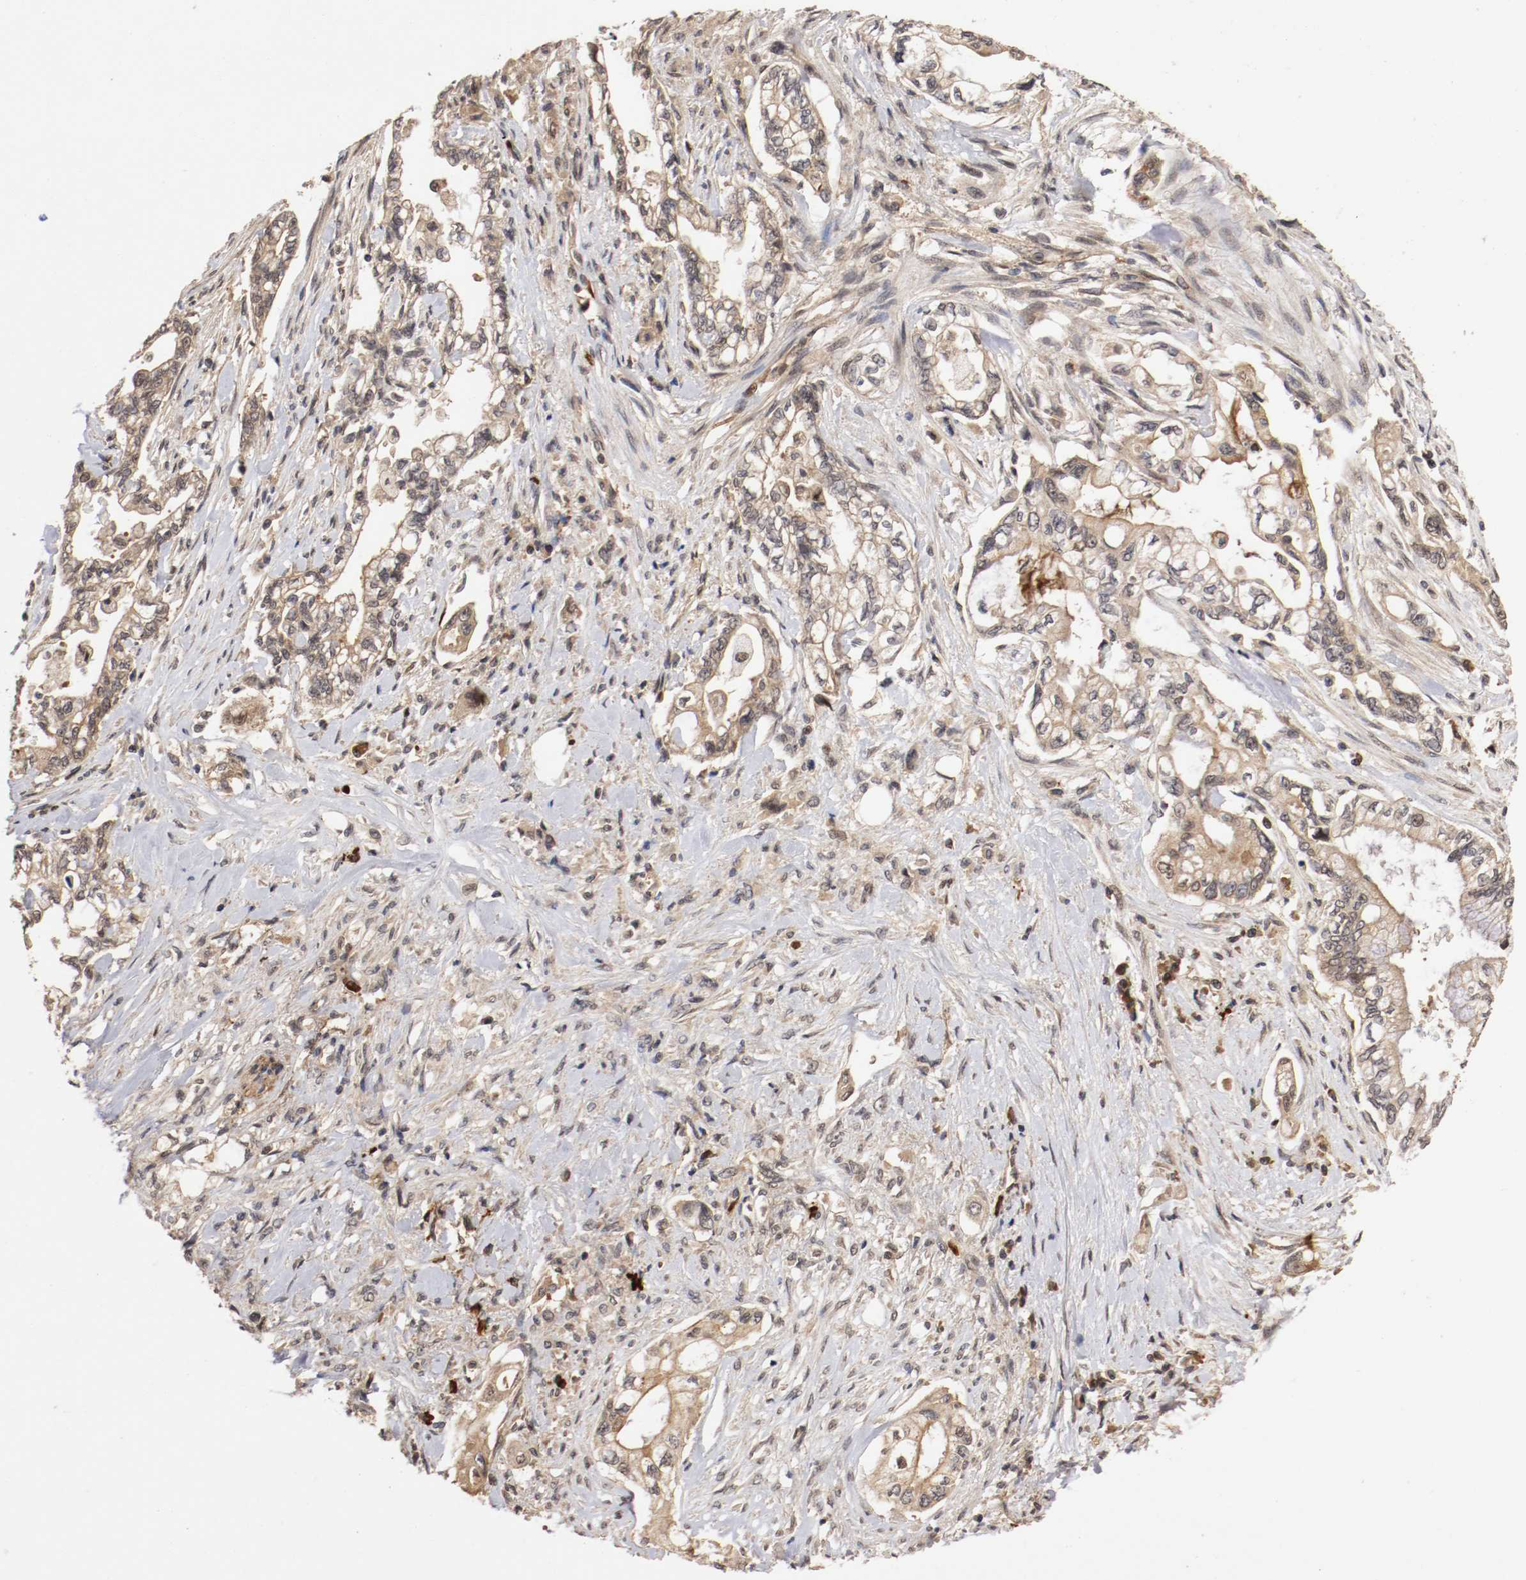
{"staining": {"intensity": "weak", "quantity": ">75%", "location": "cytoplasmic/membranous,nuclear"}, "tissue": "pancreatic cancer", "cell_type": "Tumor cells", "image_type": "cancer", "snomed": [{"axis": "morphology", "description": "Normal tissue, NOS"}, {"axis": "topography", "description": "Pancreas"}], "caption": "Pancreatic cancer stained for a protein (brown) displays weak cytoplasmic/membranous and nuclear positive positivity in approximately >75% of tumor cells.", "gene": "DNMT3B", "patient": {"sex": "male", "age": 42}}